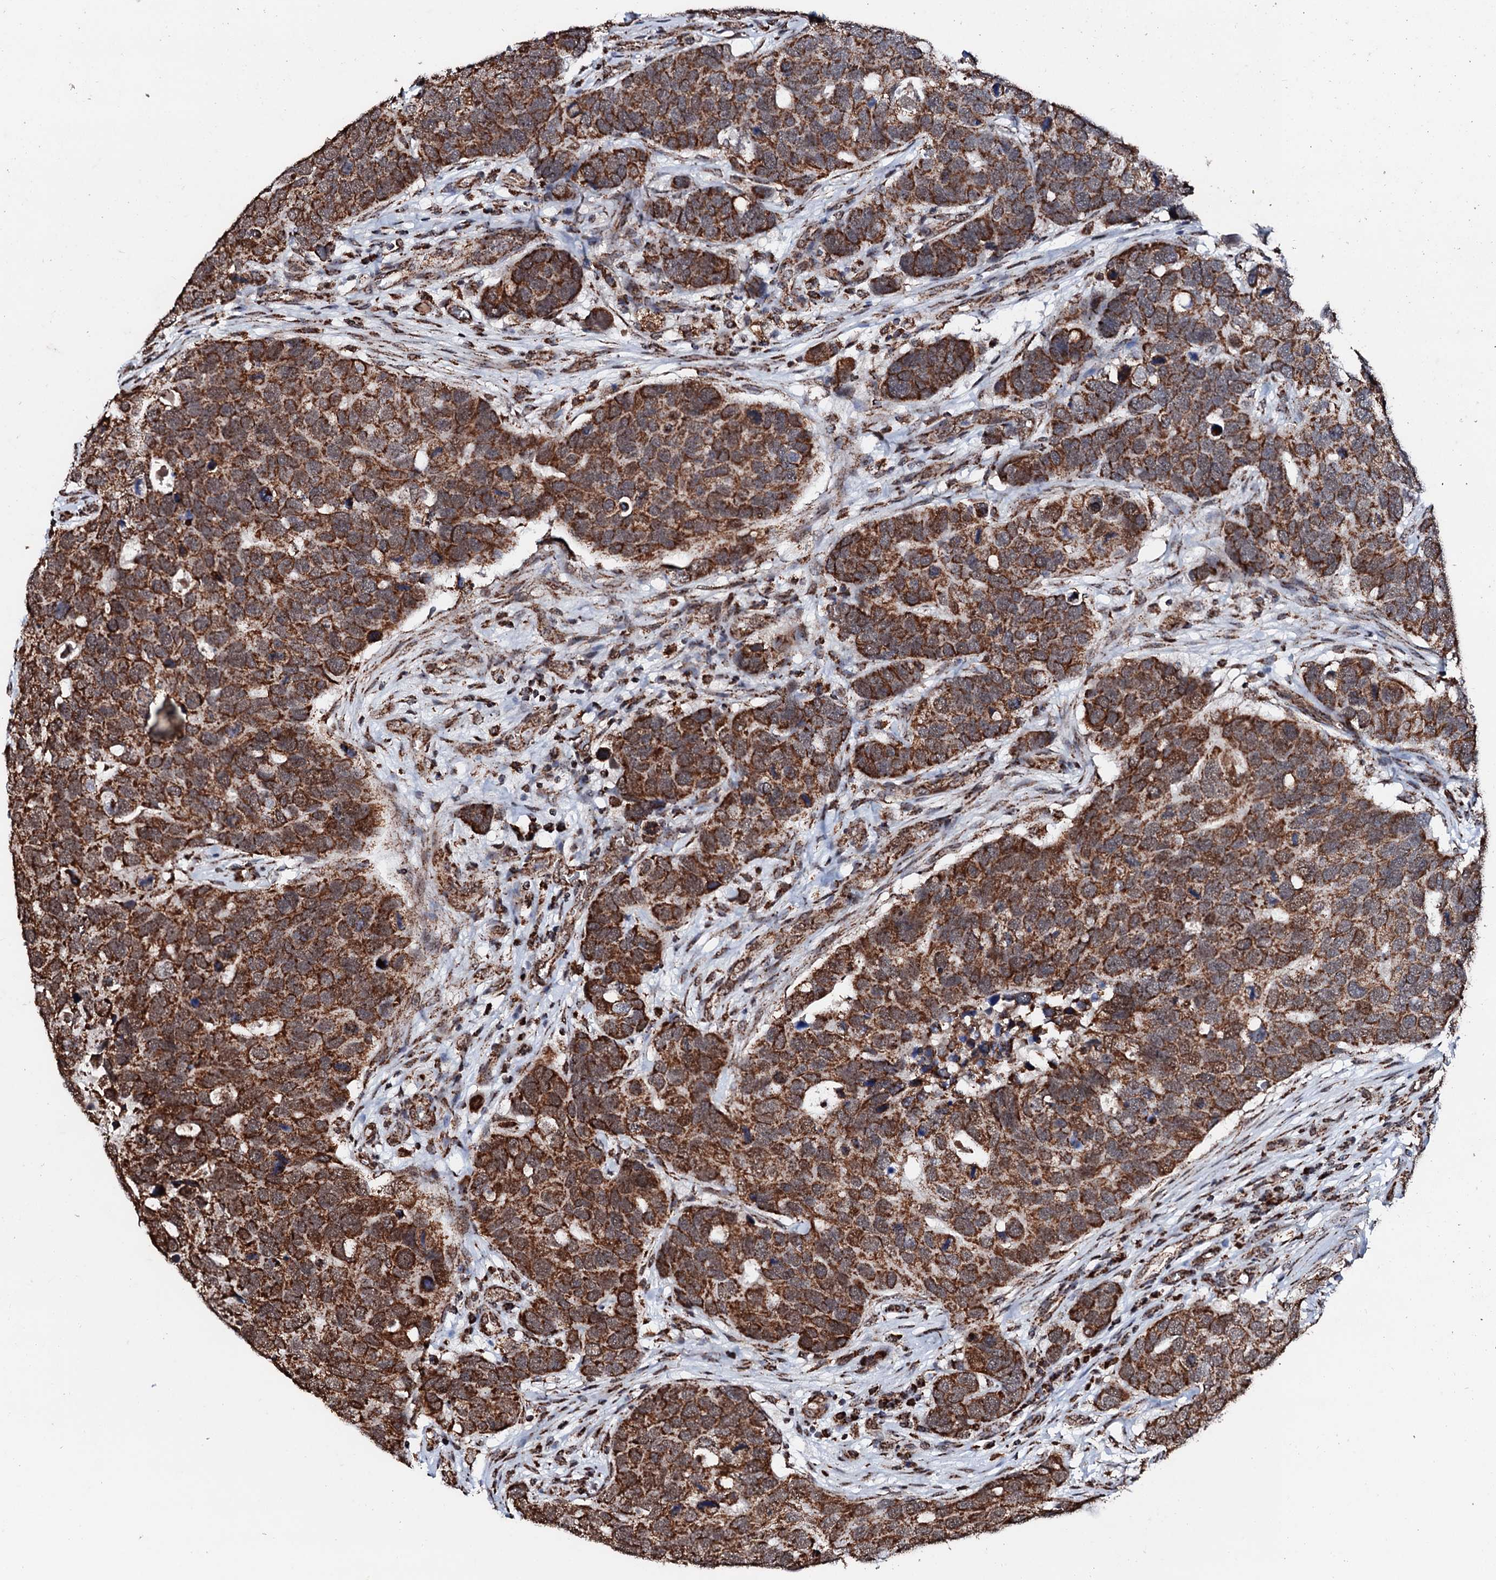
{"staining": {"intensity": "strong", "quantity": ">75%", "location": "cytoplasmic/membranous"}, "tissue": "breast cancer", "cell_type": "Tumor cells", "image_type": "cancer", "snomed": [{"axis": "morphology", "description": "Duct carcinoma"}, {"axis": "topography", "description": "Breast"}], "caption": "Brown immunohistochemical staining in human breast cancer exhibits strong cytoplasmic/membranous expression in about >75% of tumor cells.", "gene": "SECISBP2L", "patient": {"sex": "female", "age": 83}}